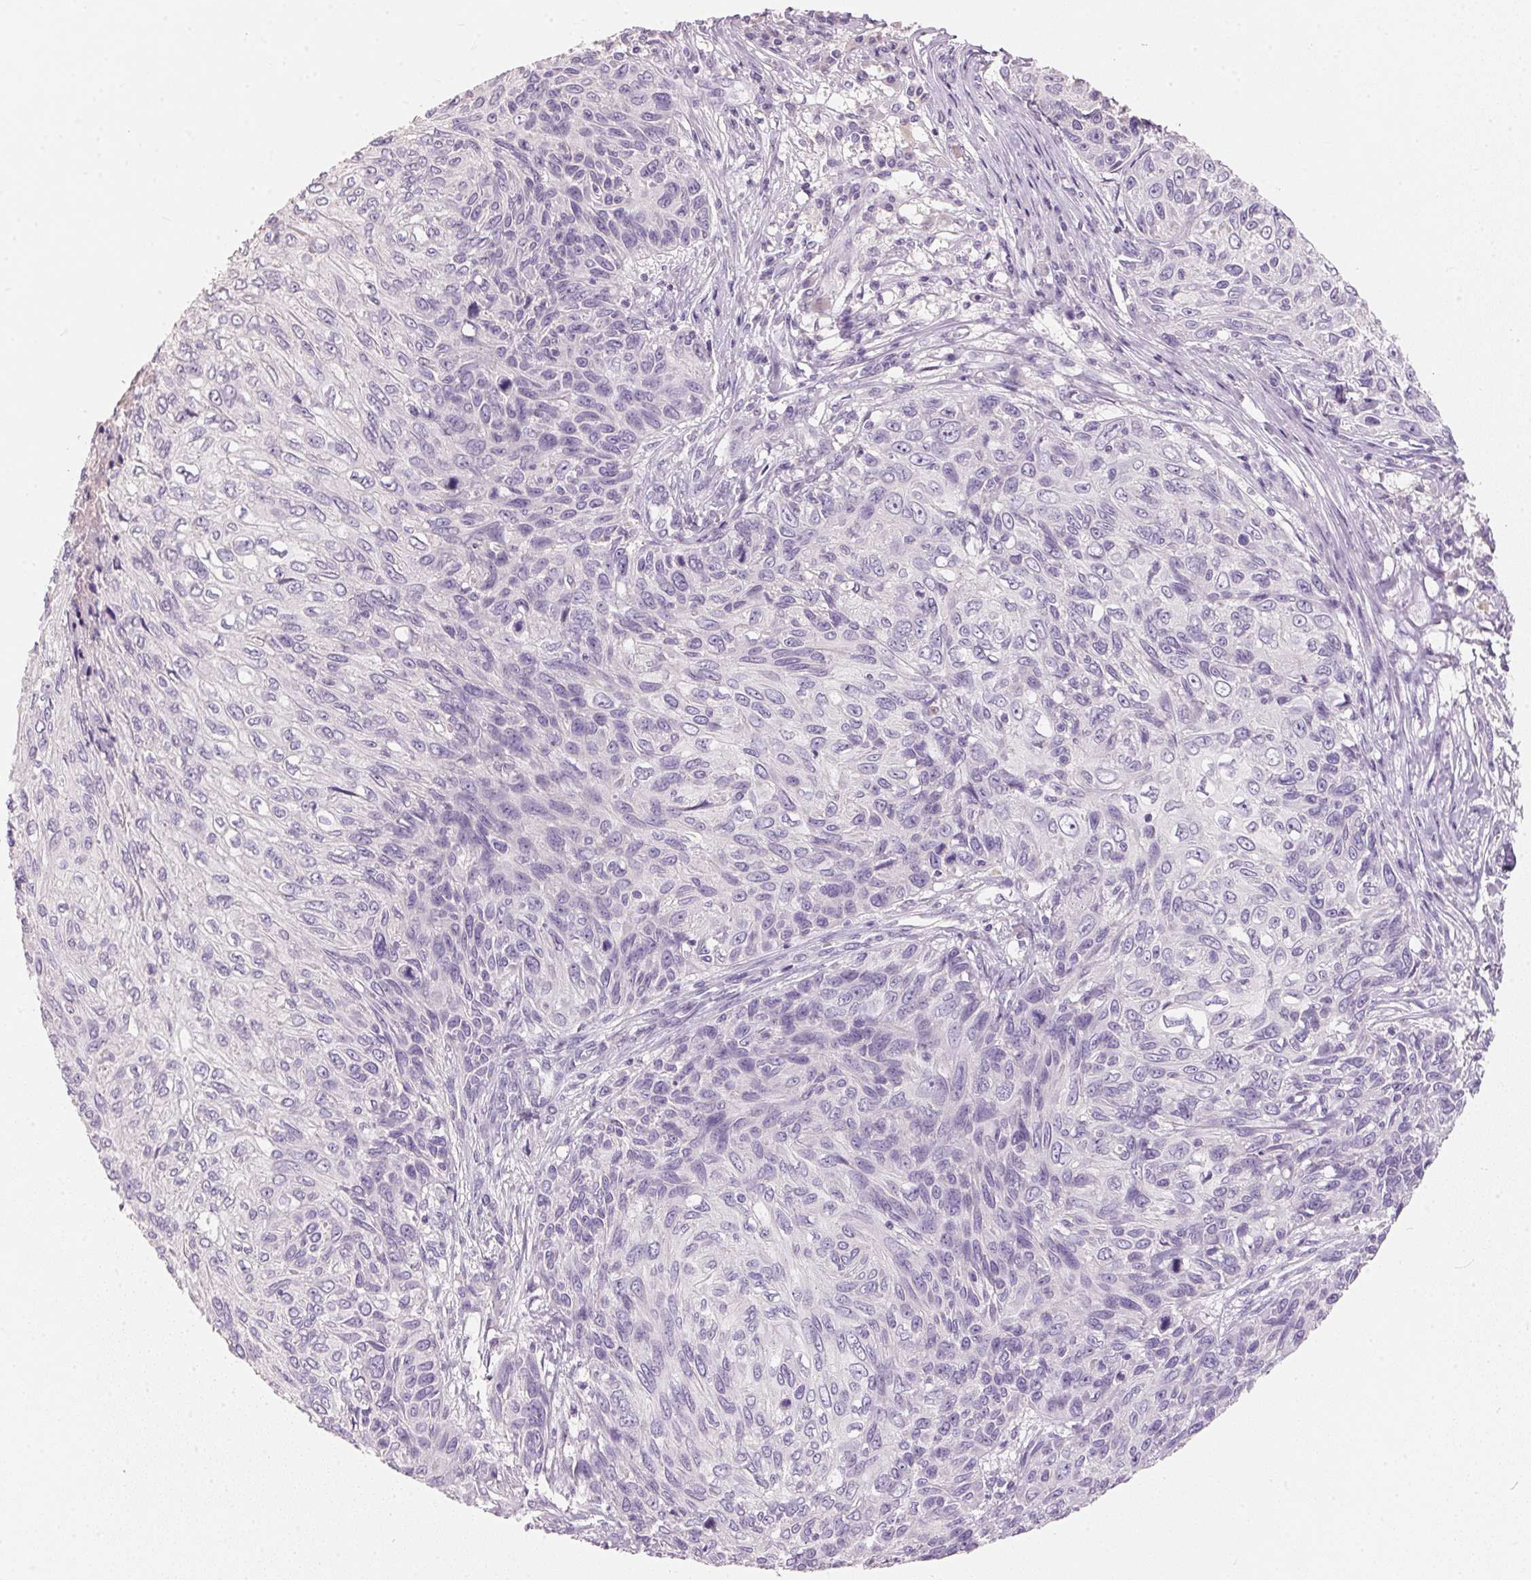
{"staining": {"intensity": "negative", "quantity": "none", "location": "none"}, "tissue": "skin cancer", "cell_type": "Tumor cells", "image_type": "cancer", "snomed": [{"axis": "morphology", "description": "Squamous cell carcinoma, NOS"}, {"axis": "topography", "description": "Skin"}], "caption": "This is an immunohistochemistry photomicrograph of human skin squamous cell carcinoma. There is no expression in tumor cells.", "gene": "HSD17B1", "patient": {"sex": "male", "age": 92}}